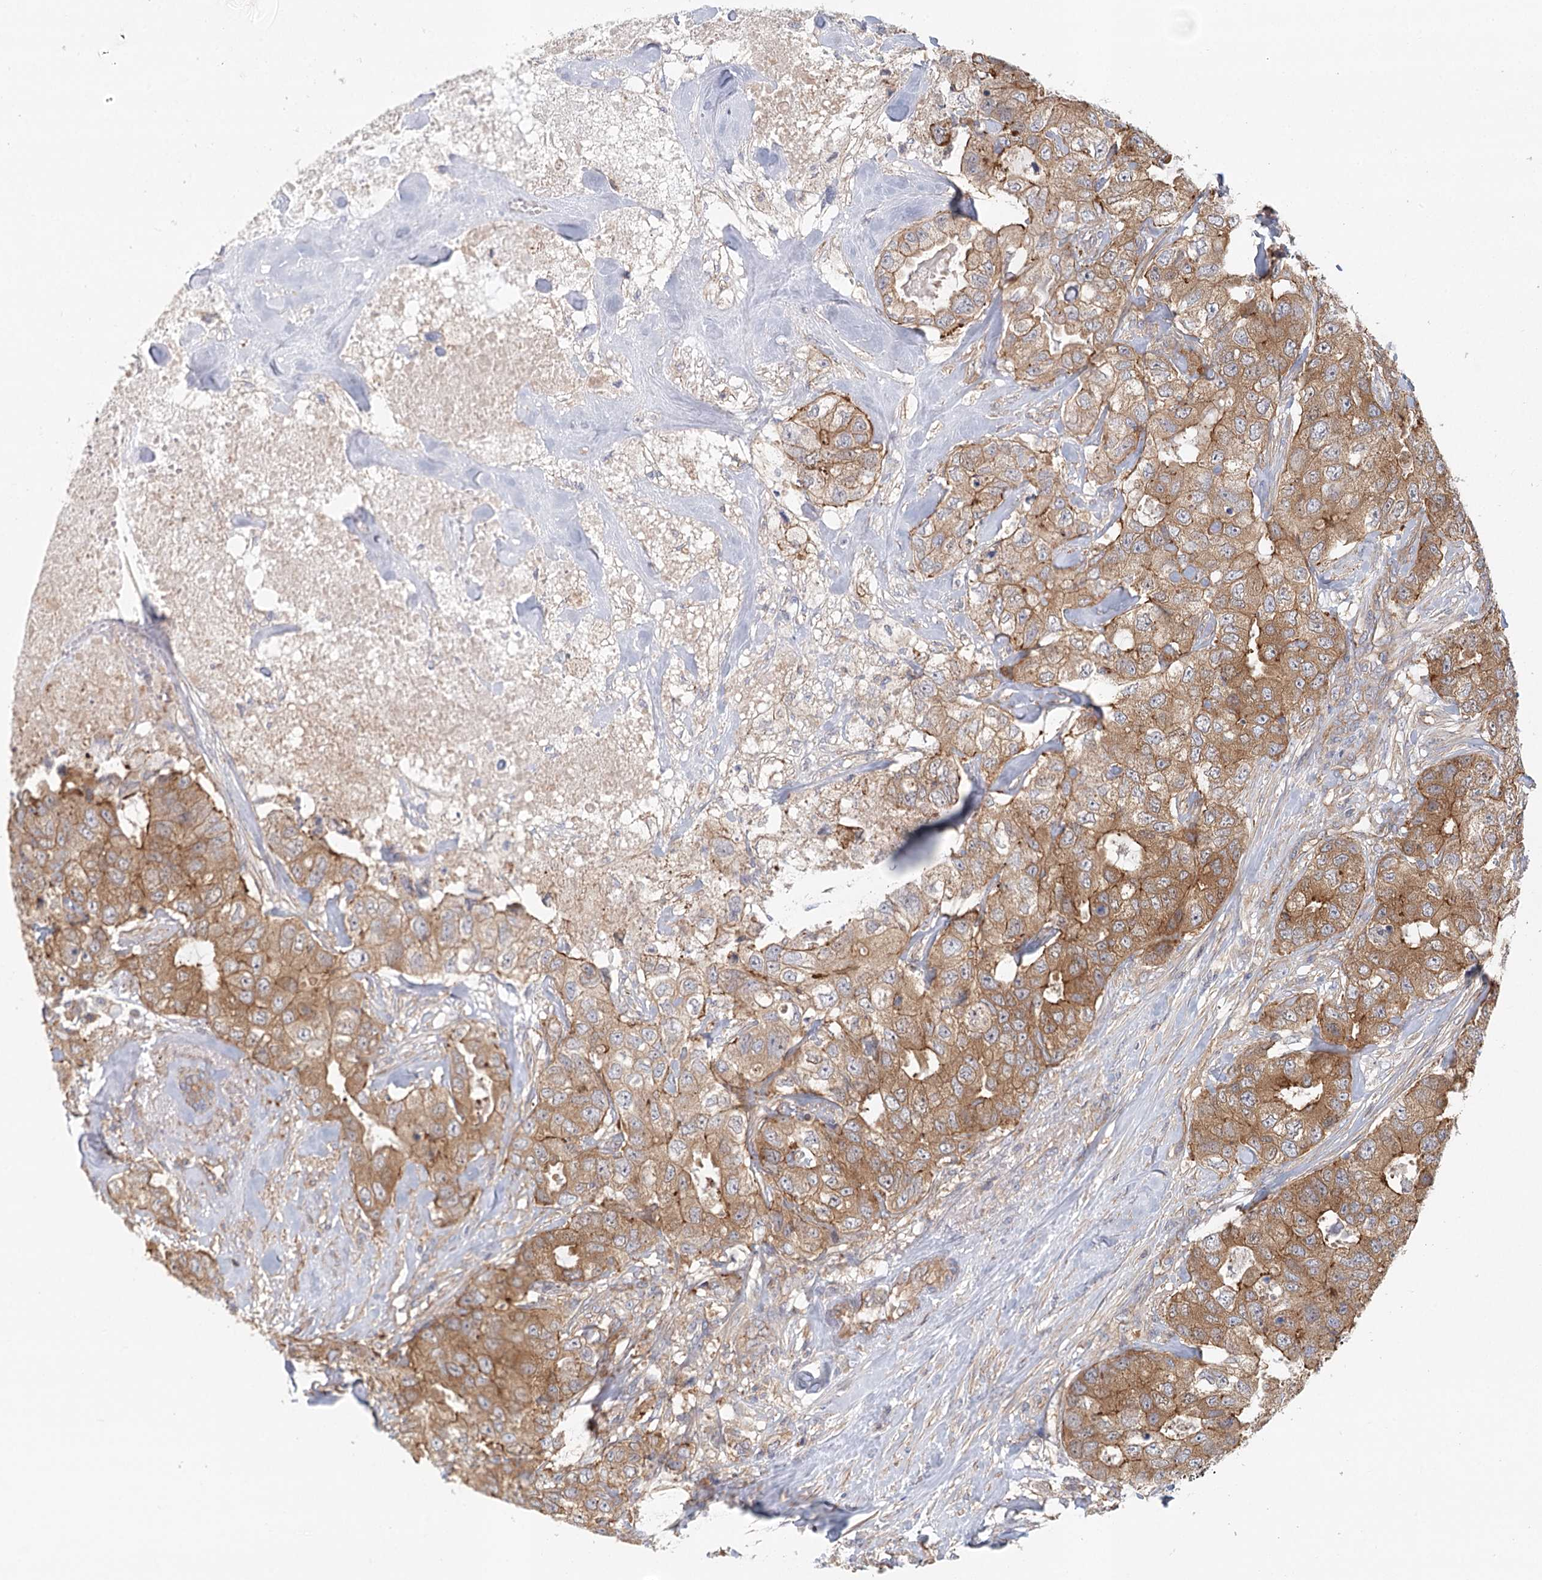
{"staining": {"intensity": "strong", "quantity": ">75%", "location": "cytoplasmic/membranous"}, "tissue": "breast cancer", "cell_type": "Tumor cells", "image_type": "cancer", "snomed": [{"axis": "morphology", "description": "Duct carcinoma"}, {"axis": "topography", "description": "Breast"}], "caption": "DAB (3,3'-diaminobenzidine) immunohistochemical staining of human breast cancer (invasive ductal carcinoma) shows strong cytoplasmic/membranous protein positivity in approximately >75% of tumor cells.", "gene": "UMPS", "patient": {"sex": "female", "age": 62}}